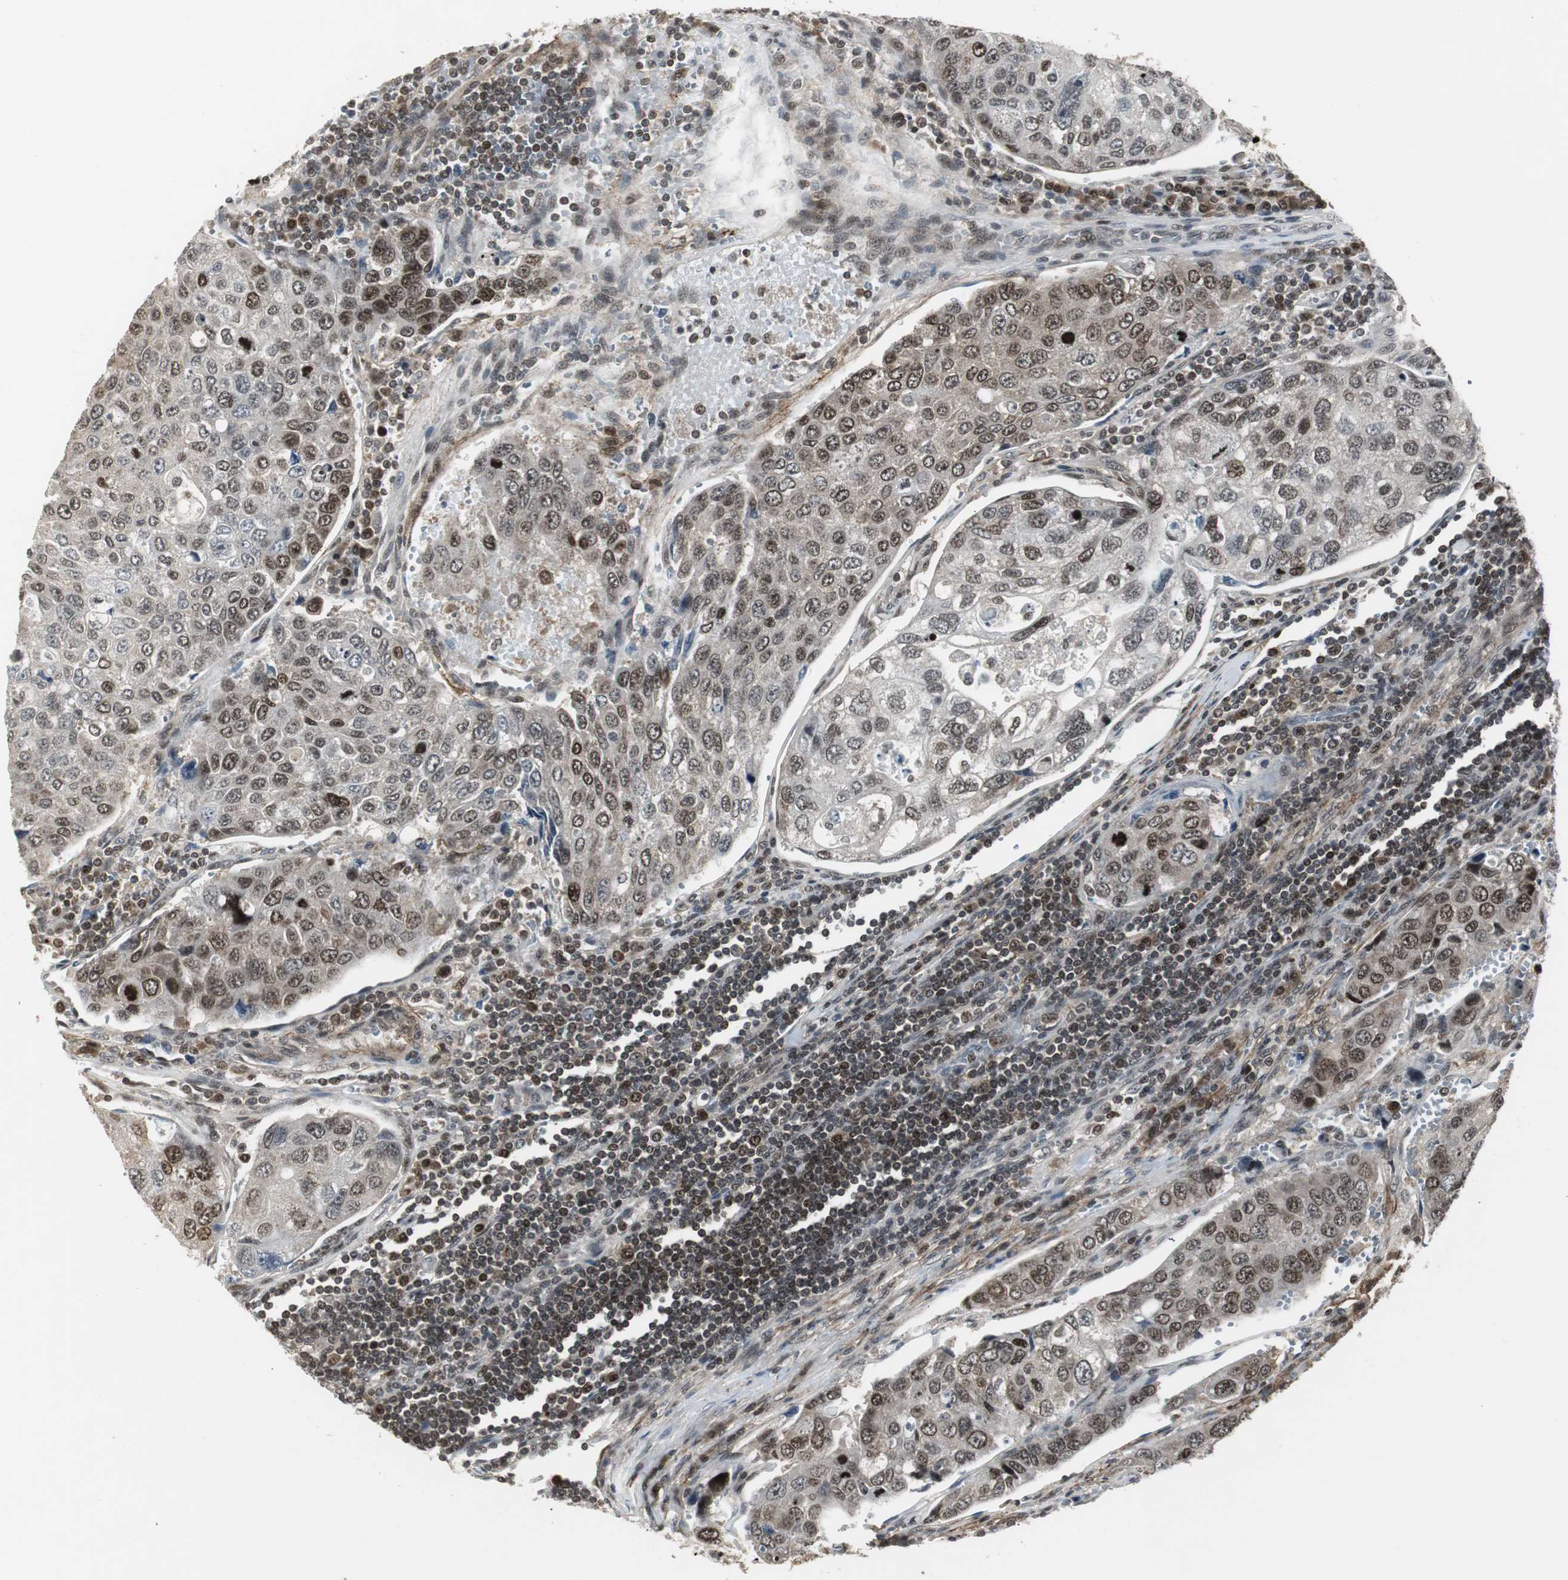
{"staining": {"intensity": "moderate", "quantity": ">75%", "location": "cytoplasmic/membranous,nuclear"}, "tissue": "urothelial cancer", "cell_type": "Tumor cells", "image_type": "cancer", "snomed": [{"axis": "morphology", "description": "Urothelial carcinoma, High grade"}, {"axis": "topography", "description": "Lymph node"}, {"axis": "topography", "description": "Urinary bladder"}], "caption": "Urothelial cancer was stained to show a protein in brown. There is medium levels of moderate cytoplasmic/membranous and nuclear positivity in about >75% of tumor cells. (brown staining indicates protein expression, while blue staining denotes nuclei).", "gene": "MPG", "patient": {"sex": "male", "age": 51}}